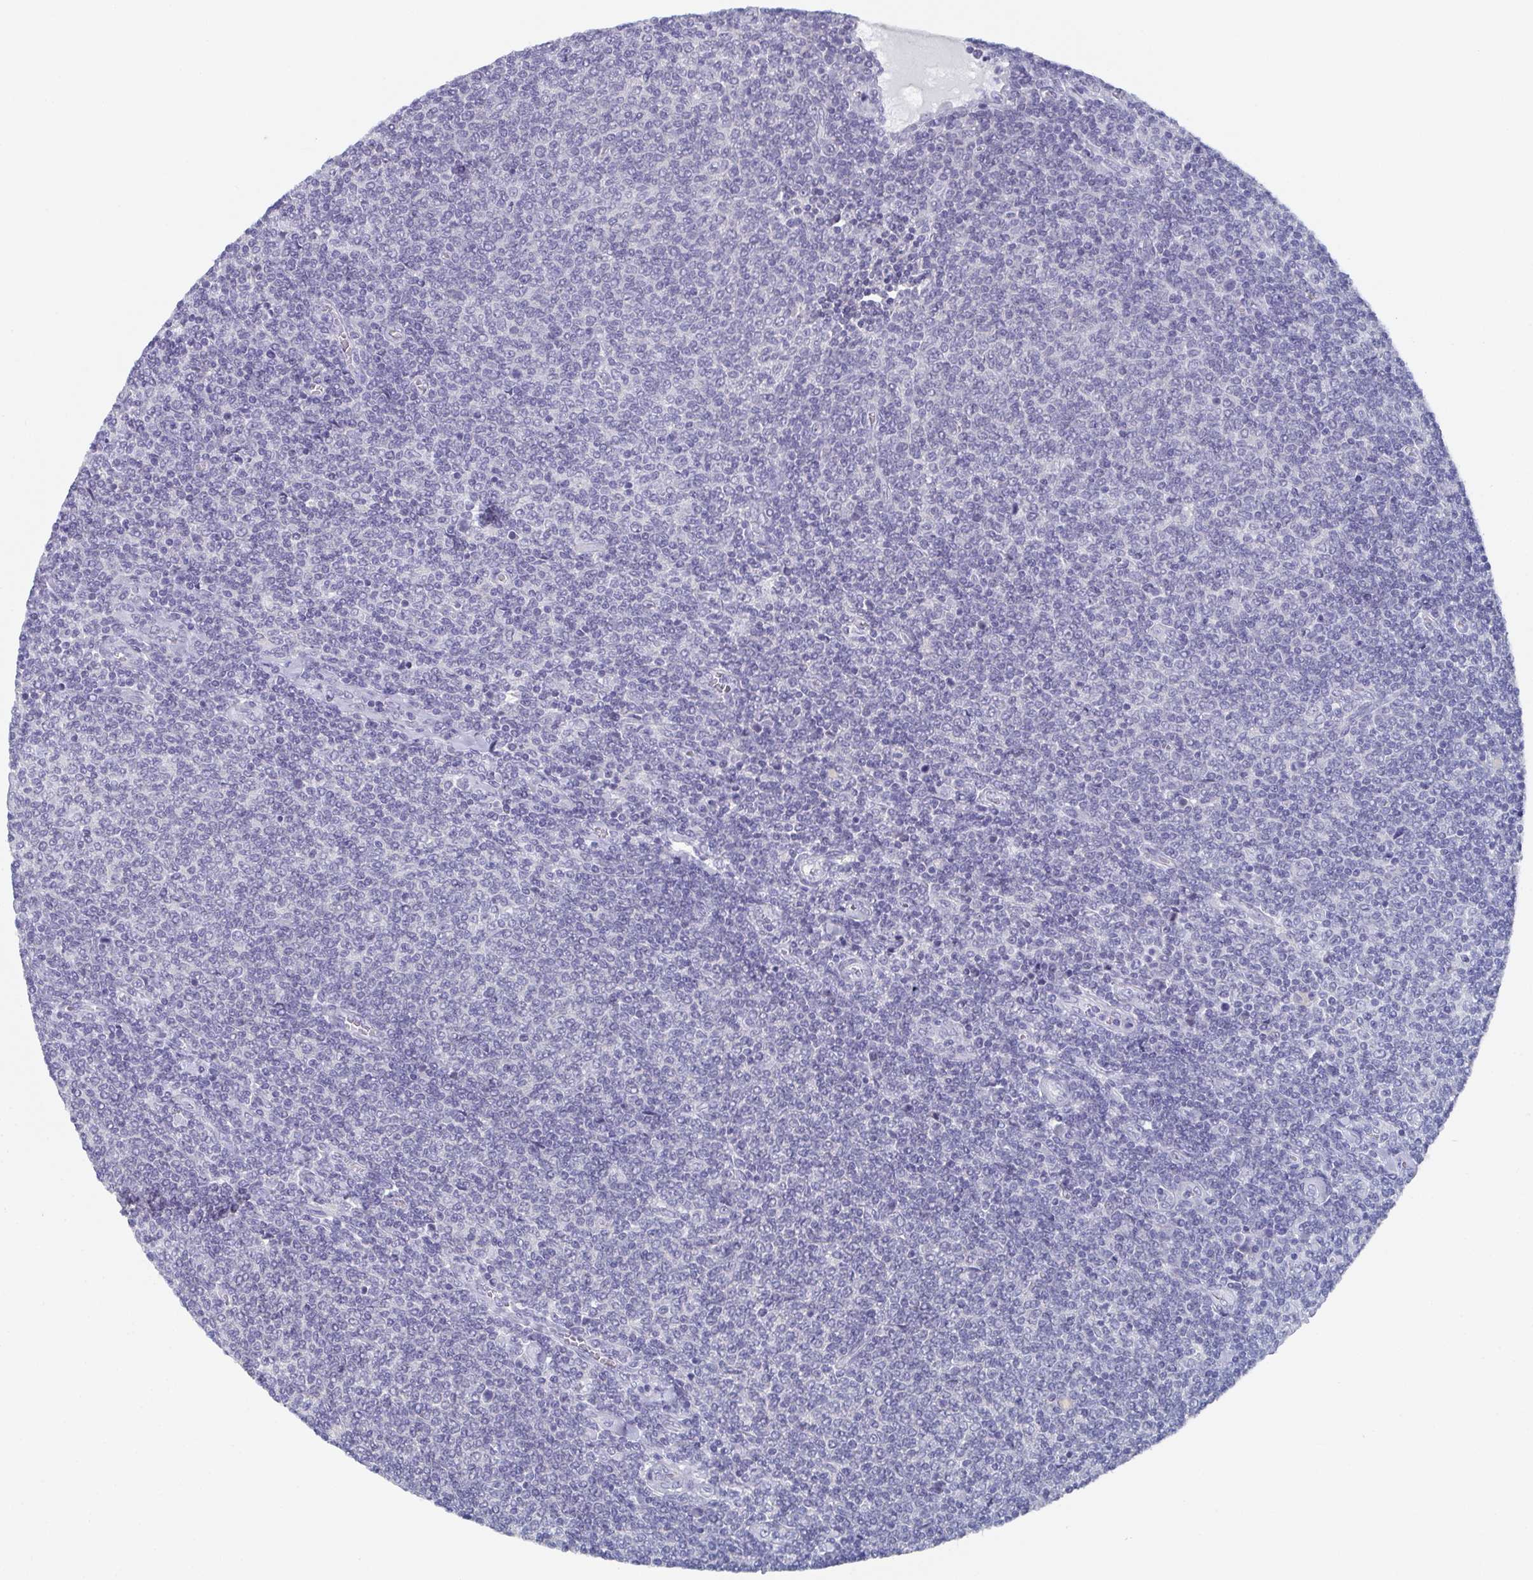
{"staining": {"intensity": "negative", "quantity": "none", "location": "none"}, "tissue": "lymphoma", "cell_type": "Tumor cells", "image_type": "cancer", "snomed": [{"axis": "morphology", "description": "Malignant lymphoma, non-Hodgkin's type, Low grade"}, {"axis": "topography", "description": "Lymph node"}], "caption": "IHC micrograph of neoplastic tissue: malignant lymphoma, non-Hodgkin's type (low-grade) stained with DAB shows no significant protein positivity in tumor cells. (DAB immunohistochemistry (IHC) visualized using brightfield microscopy, high magnification).", "gene": "DYDC2", "patient": {"sex": "male", "age": 52}}